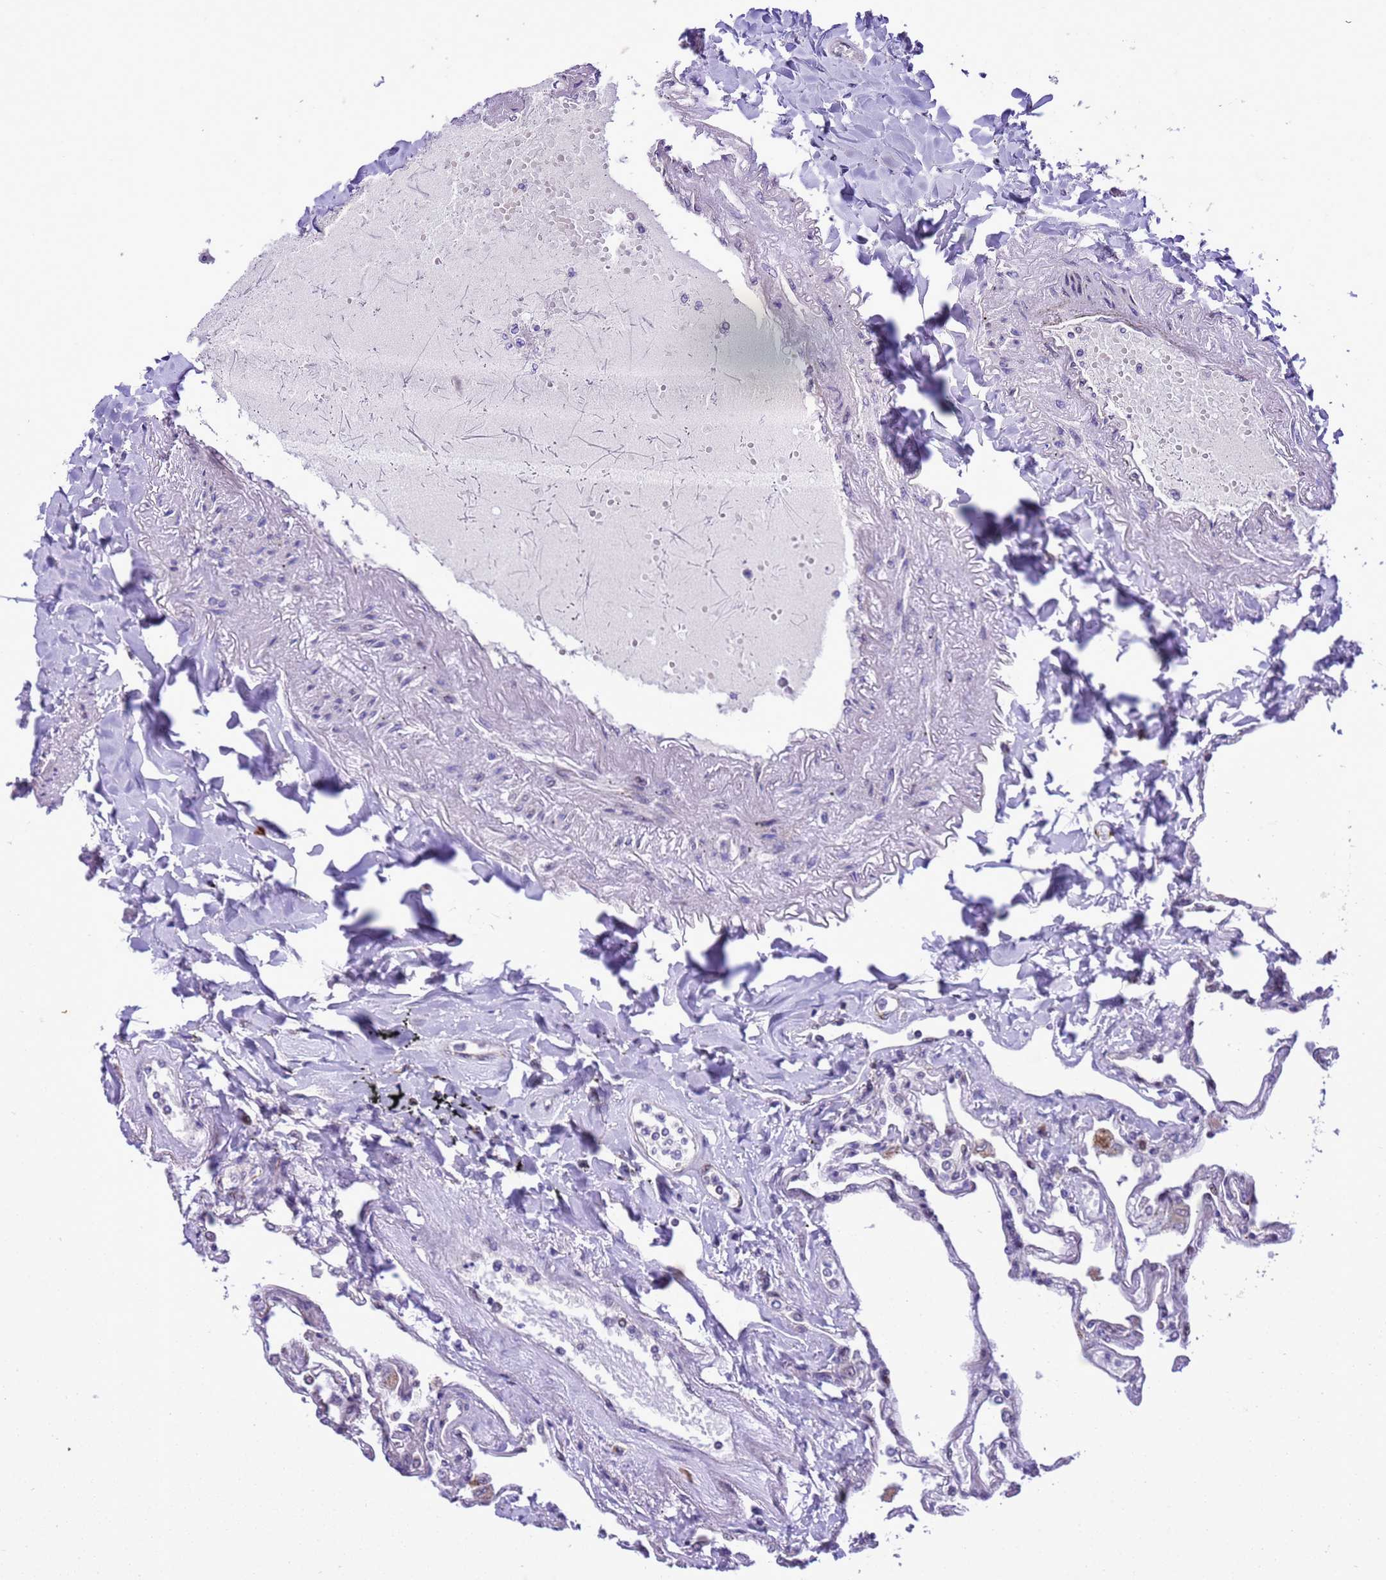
{"staining": {"intensity": "moderate", "quantity": "<25%", "location": "cytoplasmic/membranous,nuclear"}, "tissue": "lung", "cell_type": "Alveolar cells", "image_type": "normal", "snomed": [{"axis": "morphology", "description": "Normal tissue, NOS"}, {"axis": "topography", "description": "Lung"}], "caption": "High-magnification brightfield microscopy of unremarkable lung stained with DAB (3,3'-diaminobenzidine) (brown) and counterstained with hematoxylin (blue). alveolar cells exhibit moderate cytoplasmic/membranous,nuclear positivity is present in approximately<25% of cells.", "gene": "RASD1", "patient": {"sex": "female", "age": 67}}